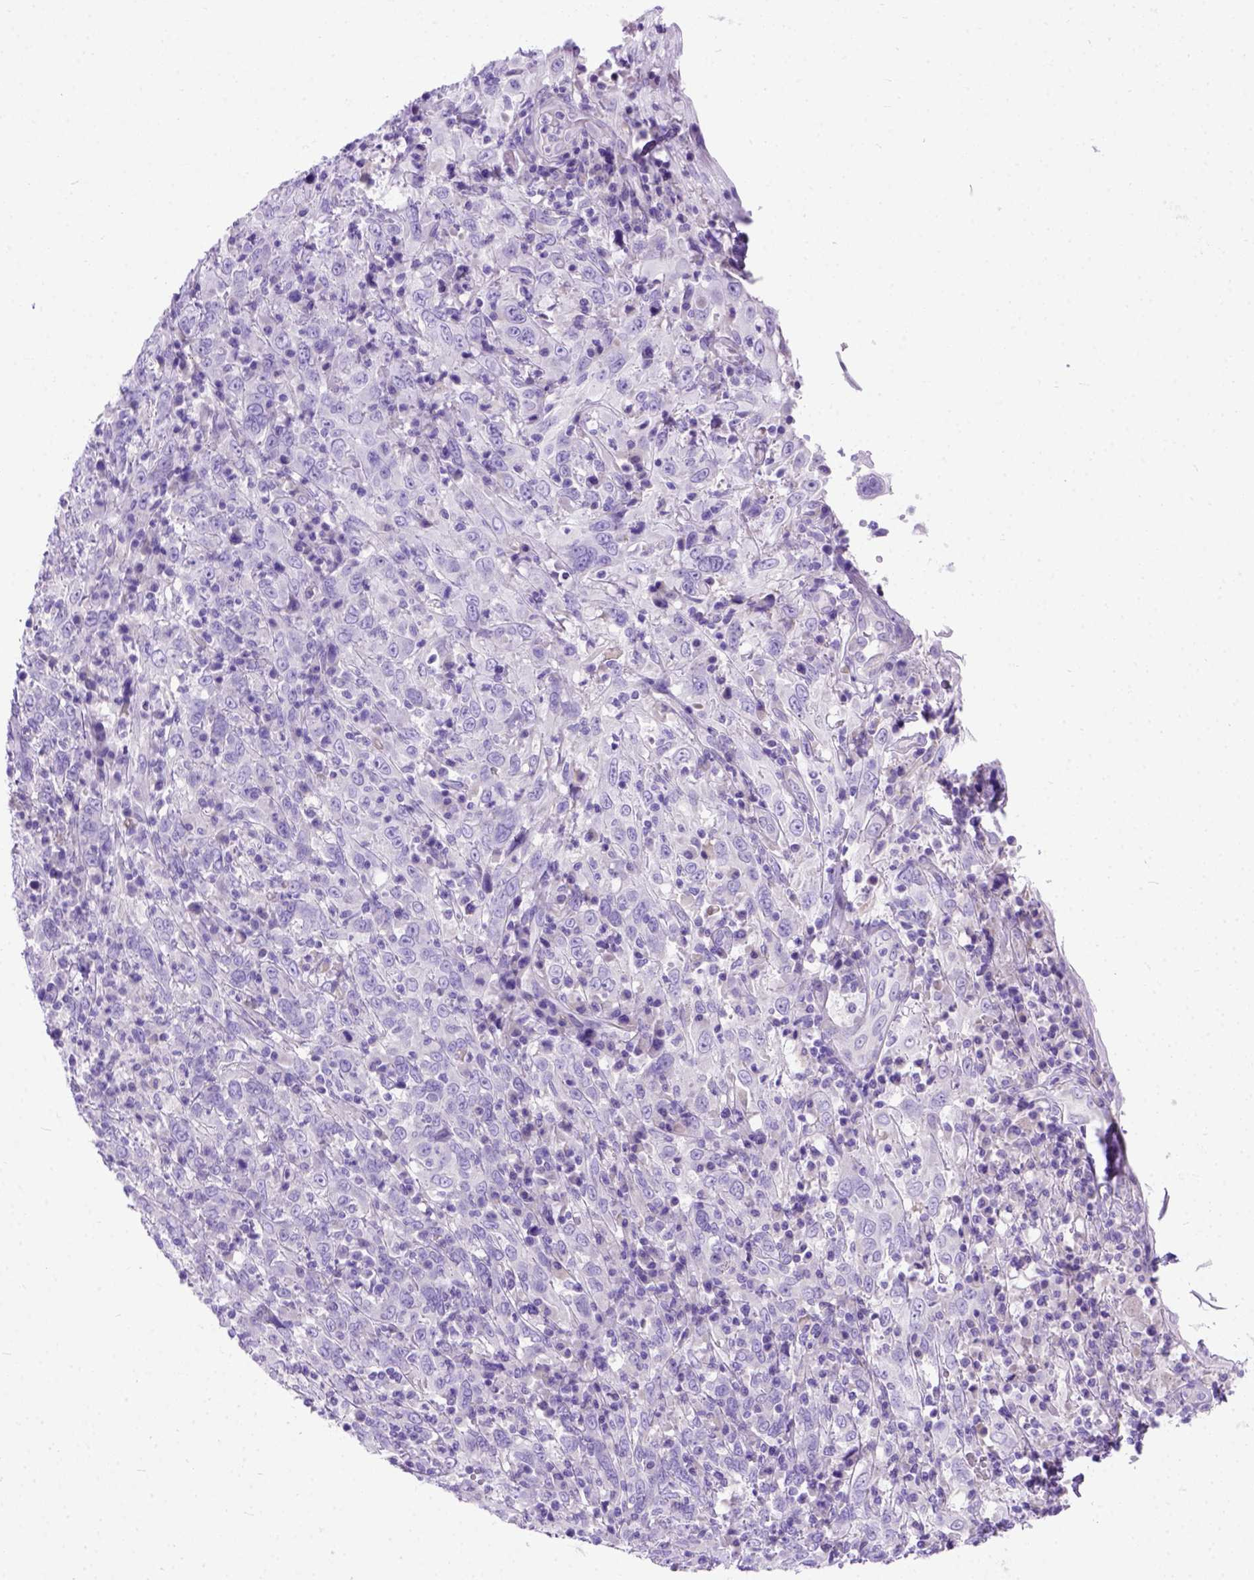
{"staining": {"intensity": "negative", "quantity": "none", "location": "none"}, "tissue": "cervical cancer", "cell_type": "Tumor cells", "image_type": "cancer", "snomed": [{"axis": "morphology", "description": "Squamous cell carcinoma, NOS"}, {"axis": "topography", "description": "Cervix"}], "caption": "This is an immunohistochemistry (IHC) histopathology image of squamous cell carcinoma (cervical). There is no positivity in tumor cells.", "gene": "ODAD3", "patient": {"sex": "female", "age": 46}}